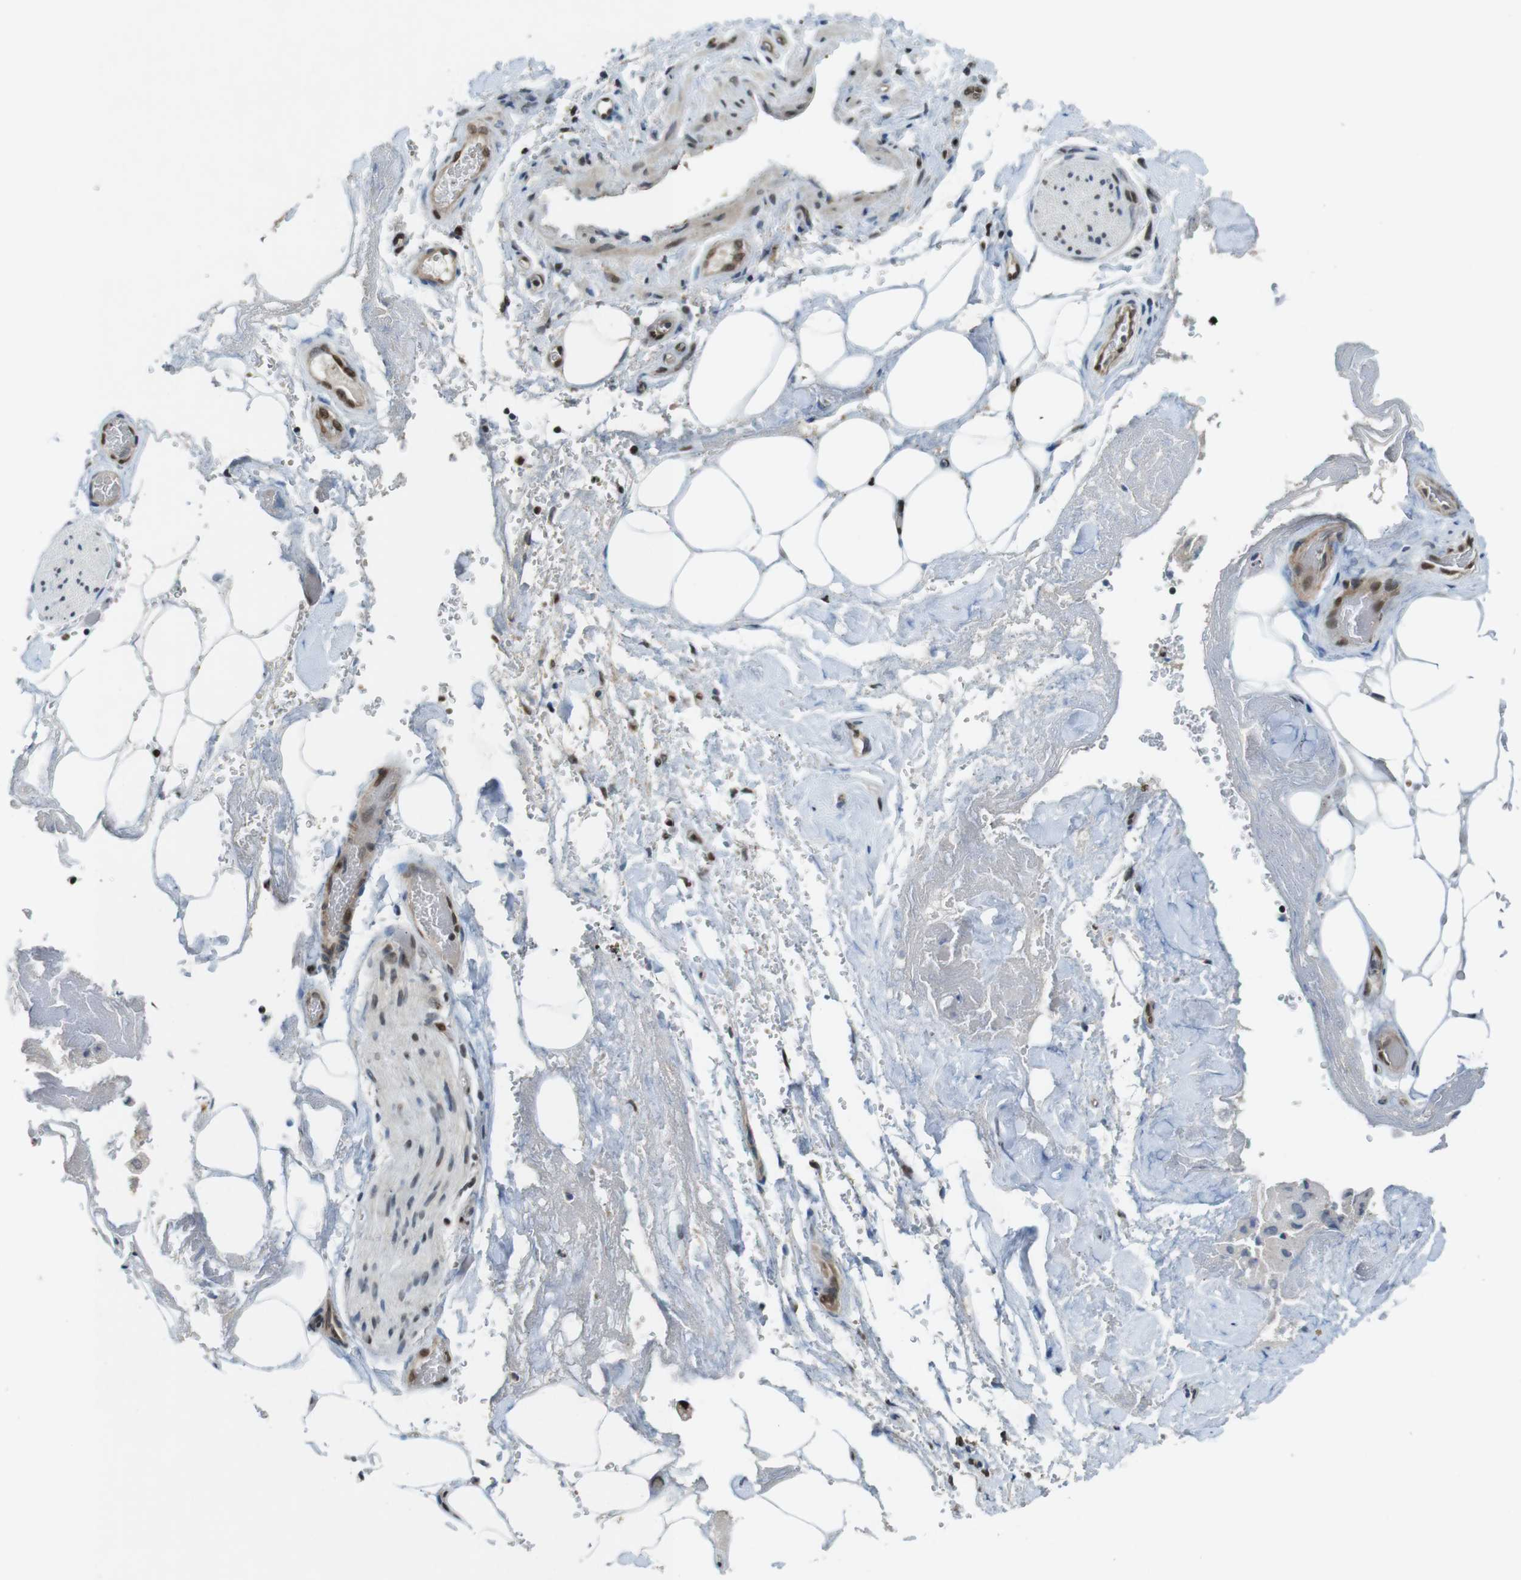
{"staining": {"intensity": "negative", "quantity": "none", "location": "none"}, "tissue": "adipose tissue", "cell_type": "Adipocytes", "image_type": "normal", "snomed": [{"axis": "morphology", "description": "Normal tissue, NOS"}, {"axis": "morphology", "description": "Cholangiocarcinoma"}, {"axis": "topography", "description": "Liver"}, {"axis": "topography", "description": "Peripheral nerve tissue"}], "caption": "A high-resolution histopathology image shows IHC staining of unremarkable adipose tissue, which shows no significant staining in adipocytes.", "gene": "MAPKAPK5", "patient": {"sex": "male", "age": 50}}